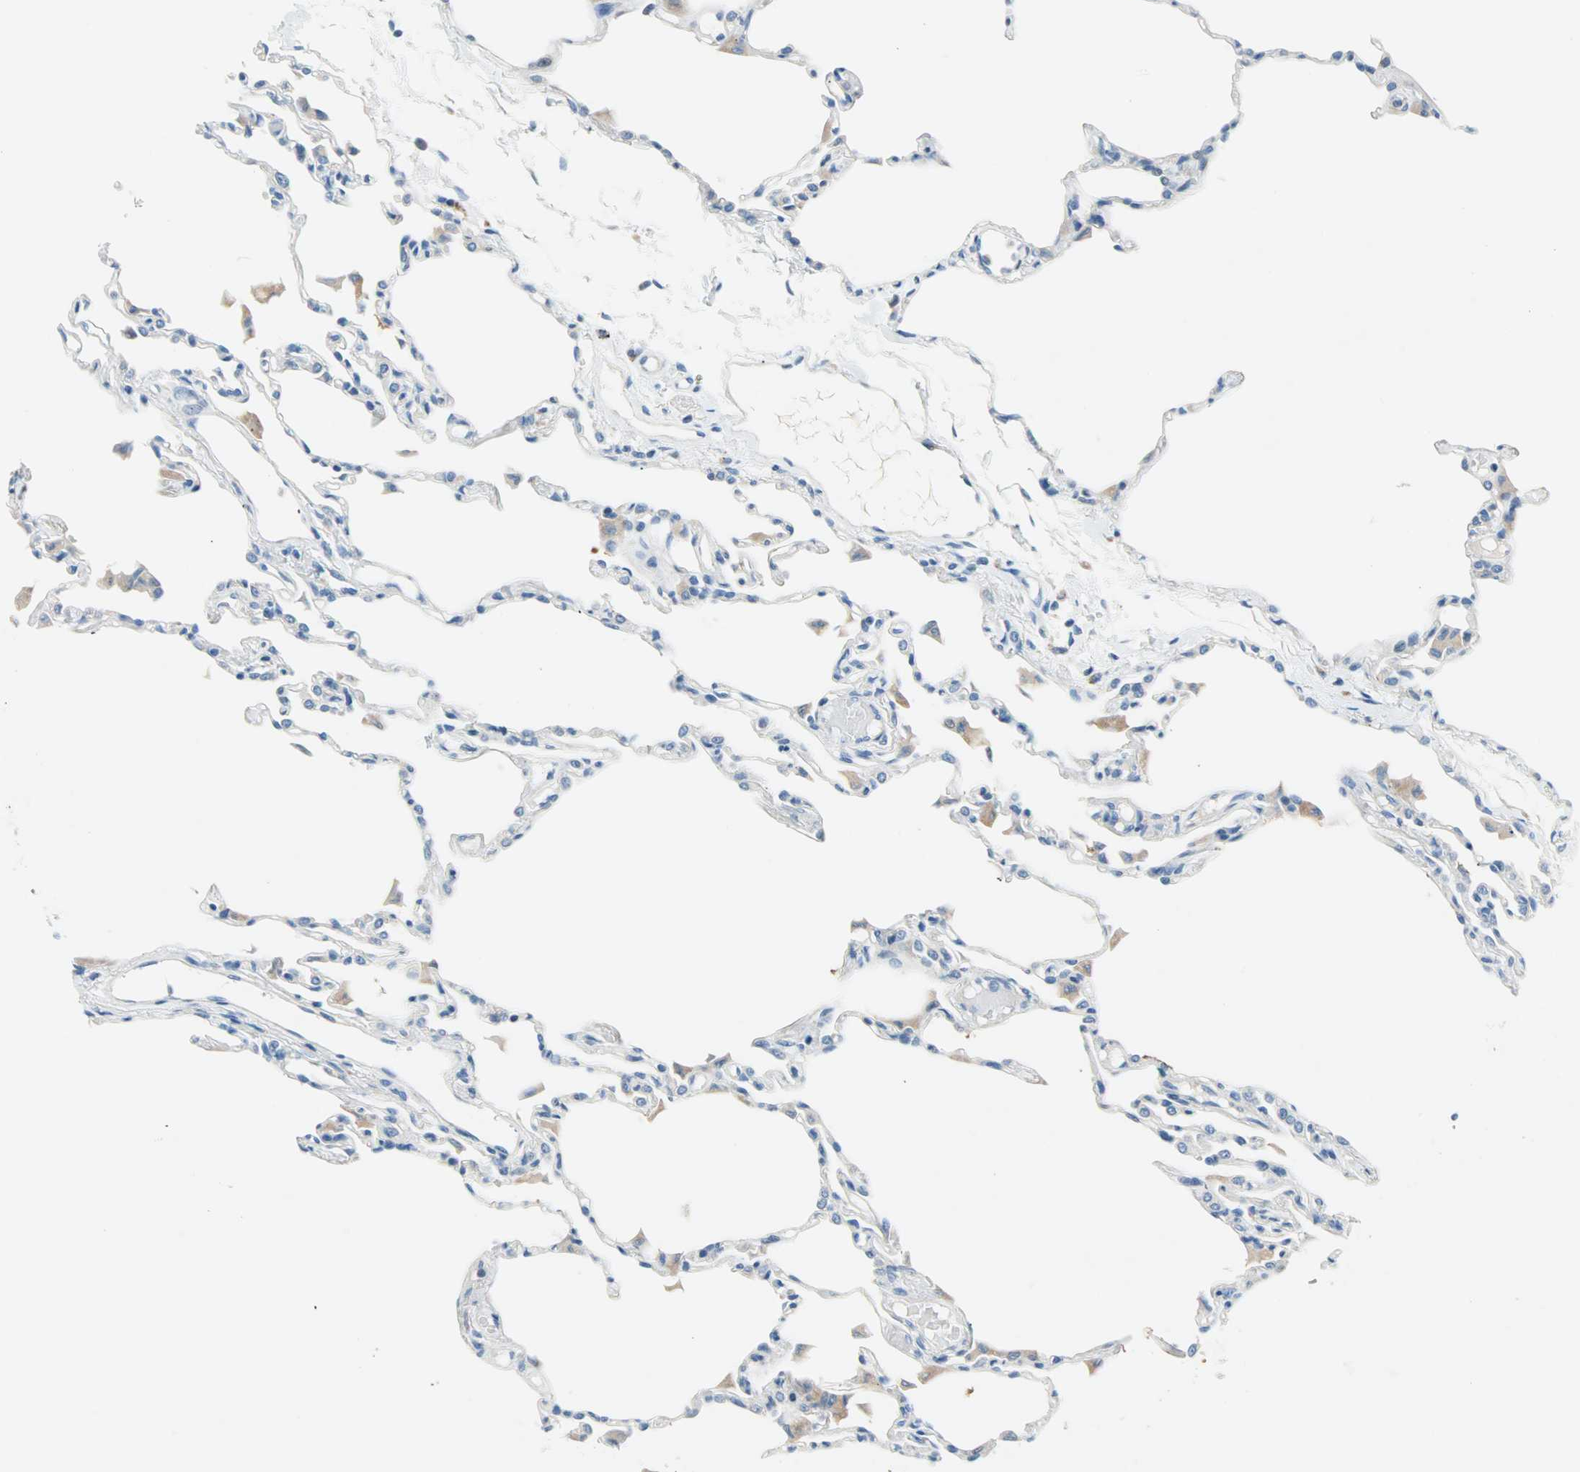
{"staining": {"intensity": "negative", "quantity": "none", "location": "none"}, "tissue": "lung", "cell_type": "Alveolar cells", "image_type": "normal", "snomed": [{"axis": "morphology", "description": "Normal tissue, NOS"}, {"axis": "topography", "description": "Lung"}], "caption": "High power microscopy photomicrograph of an IHC micrograph of normal lung, revealing no significant expression in alveolar cells.", "gene": "TMEM163", "patient": {"sex": "female", "age": 49}}